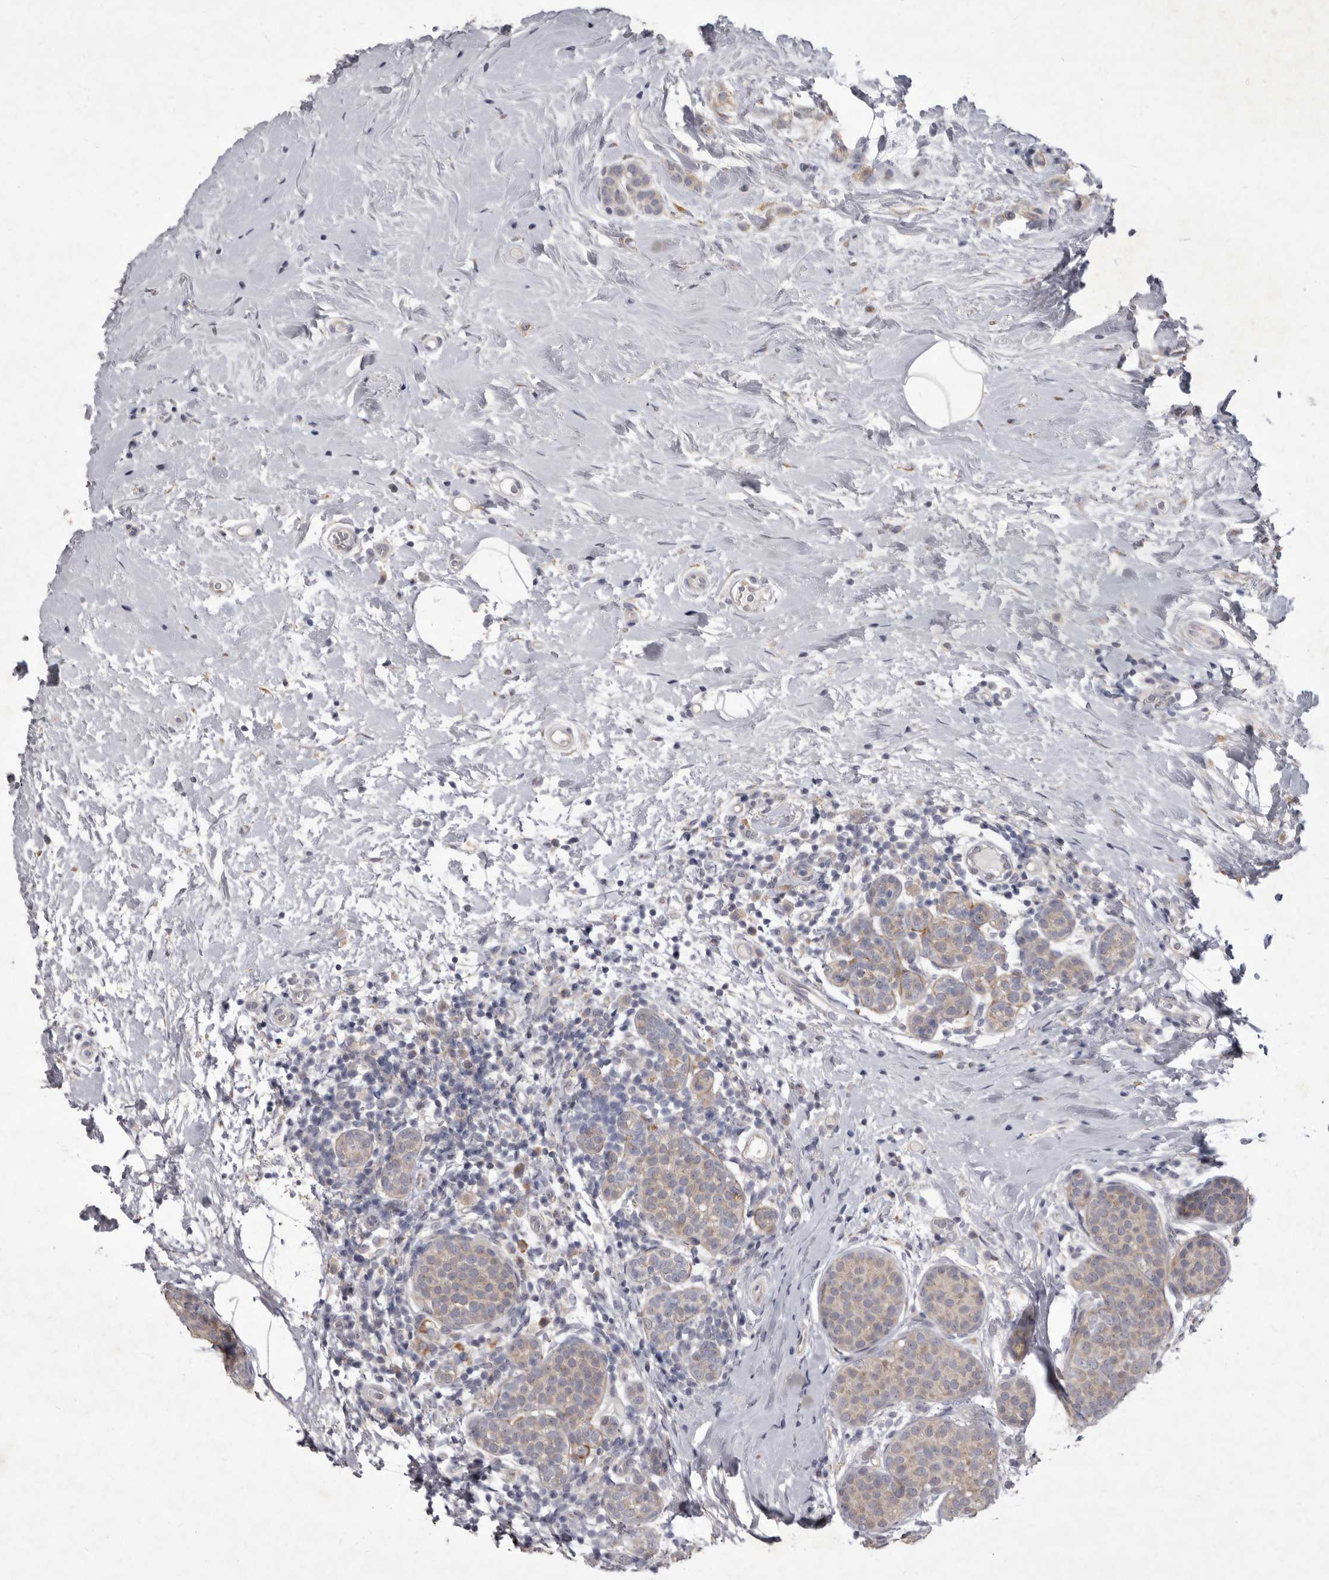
{"staining": {"intensity": "weak", "quantity": "25%-75%", "location": "cytoplasmic/membranous"}, "tissue": "breast cancer", "cell_type": "Tumor cells", "image_type": "cancer", "snomed": [{"axis": "morphology", "description": "Lobular carcinoma, in situ"}, {"axis": "morphology", "description": "Lobular carcinoma"}, {"axis": "topography", "description": "Breast"}], "caption": "Immunohistochemistry photomicrograph of breast cancer (lobular carcinoma in situ) stained for a protein (brown), which exhibits low levels of weak cytoplasmic/membranous staining in approximately 25%-75% of tumor cells.", "gene": "P2RX6", "patient": {"sex": "female", "age": 41}}